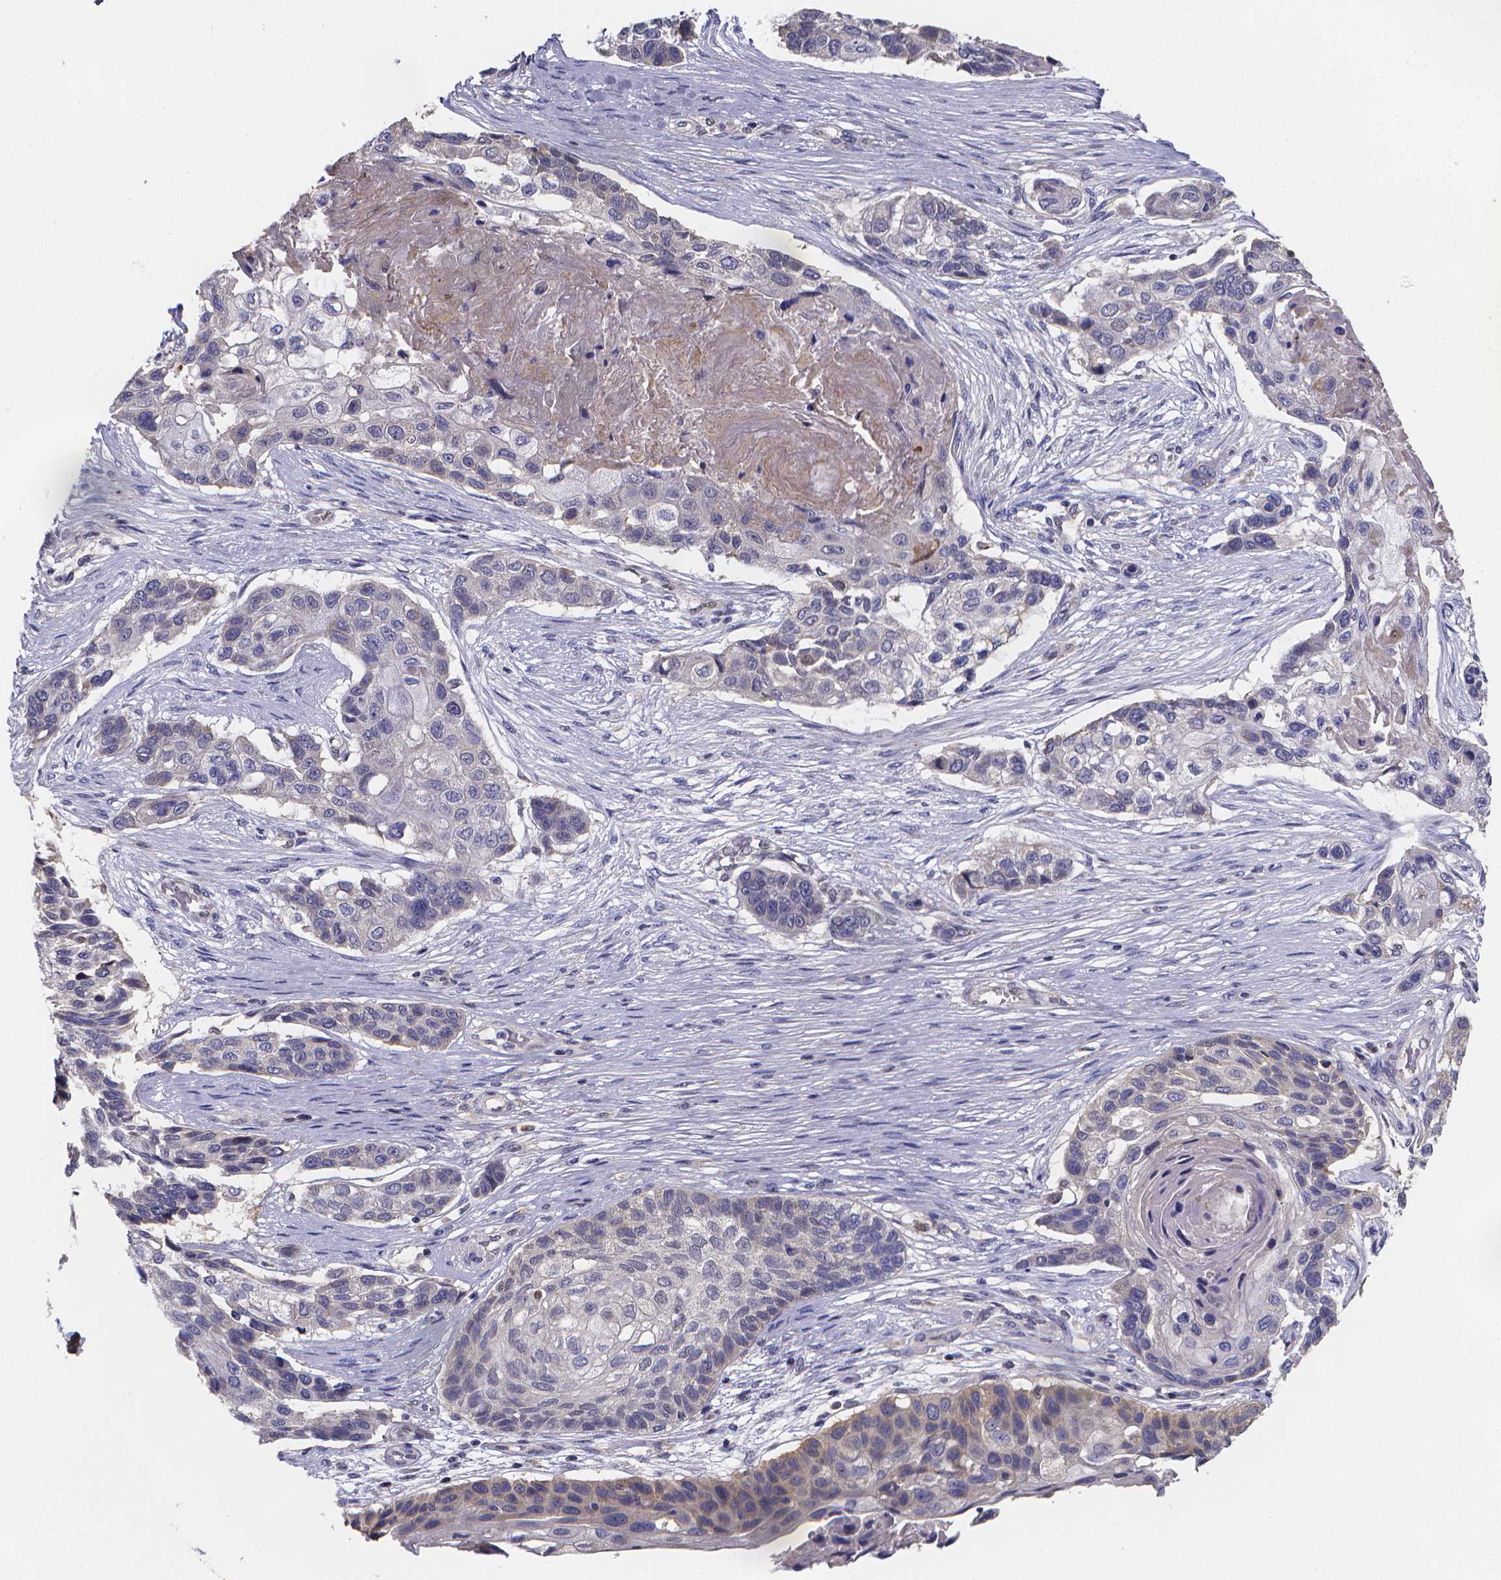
{"staining": {"intensity": "weak", "quantity": "<25%", "location": "cytoplasmic/membranous"}, "tissue": "lung cancer", "cell_type": "Tumor cells", "image_type": "cancer", "snomed": [{"axis": "morphology", "description": "Squamous cell carcinoma, NOS"}, {"axis": "topography", "description": "Lung"}], "caption": "Immunohistochemistry (IHC) photomicrograph of human squamous cell carcinoma (lung) stained for a protein (brown), which reveals no expression in tumor cells.", "gene": "PAH", "patient": {"sex": "male", "age": 69}}